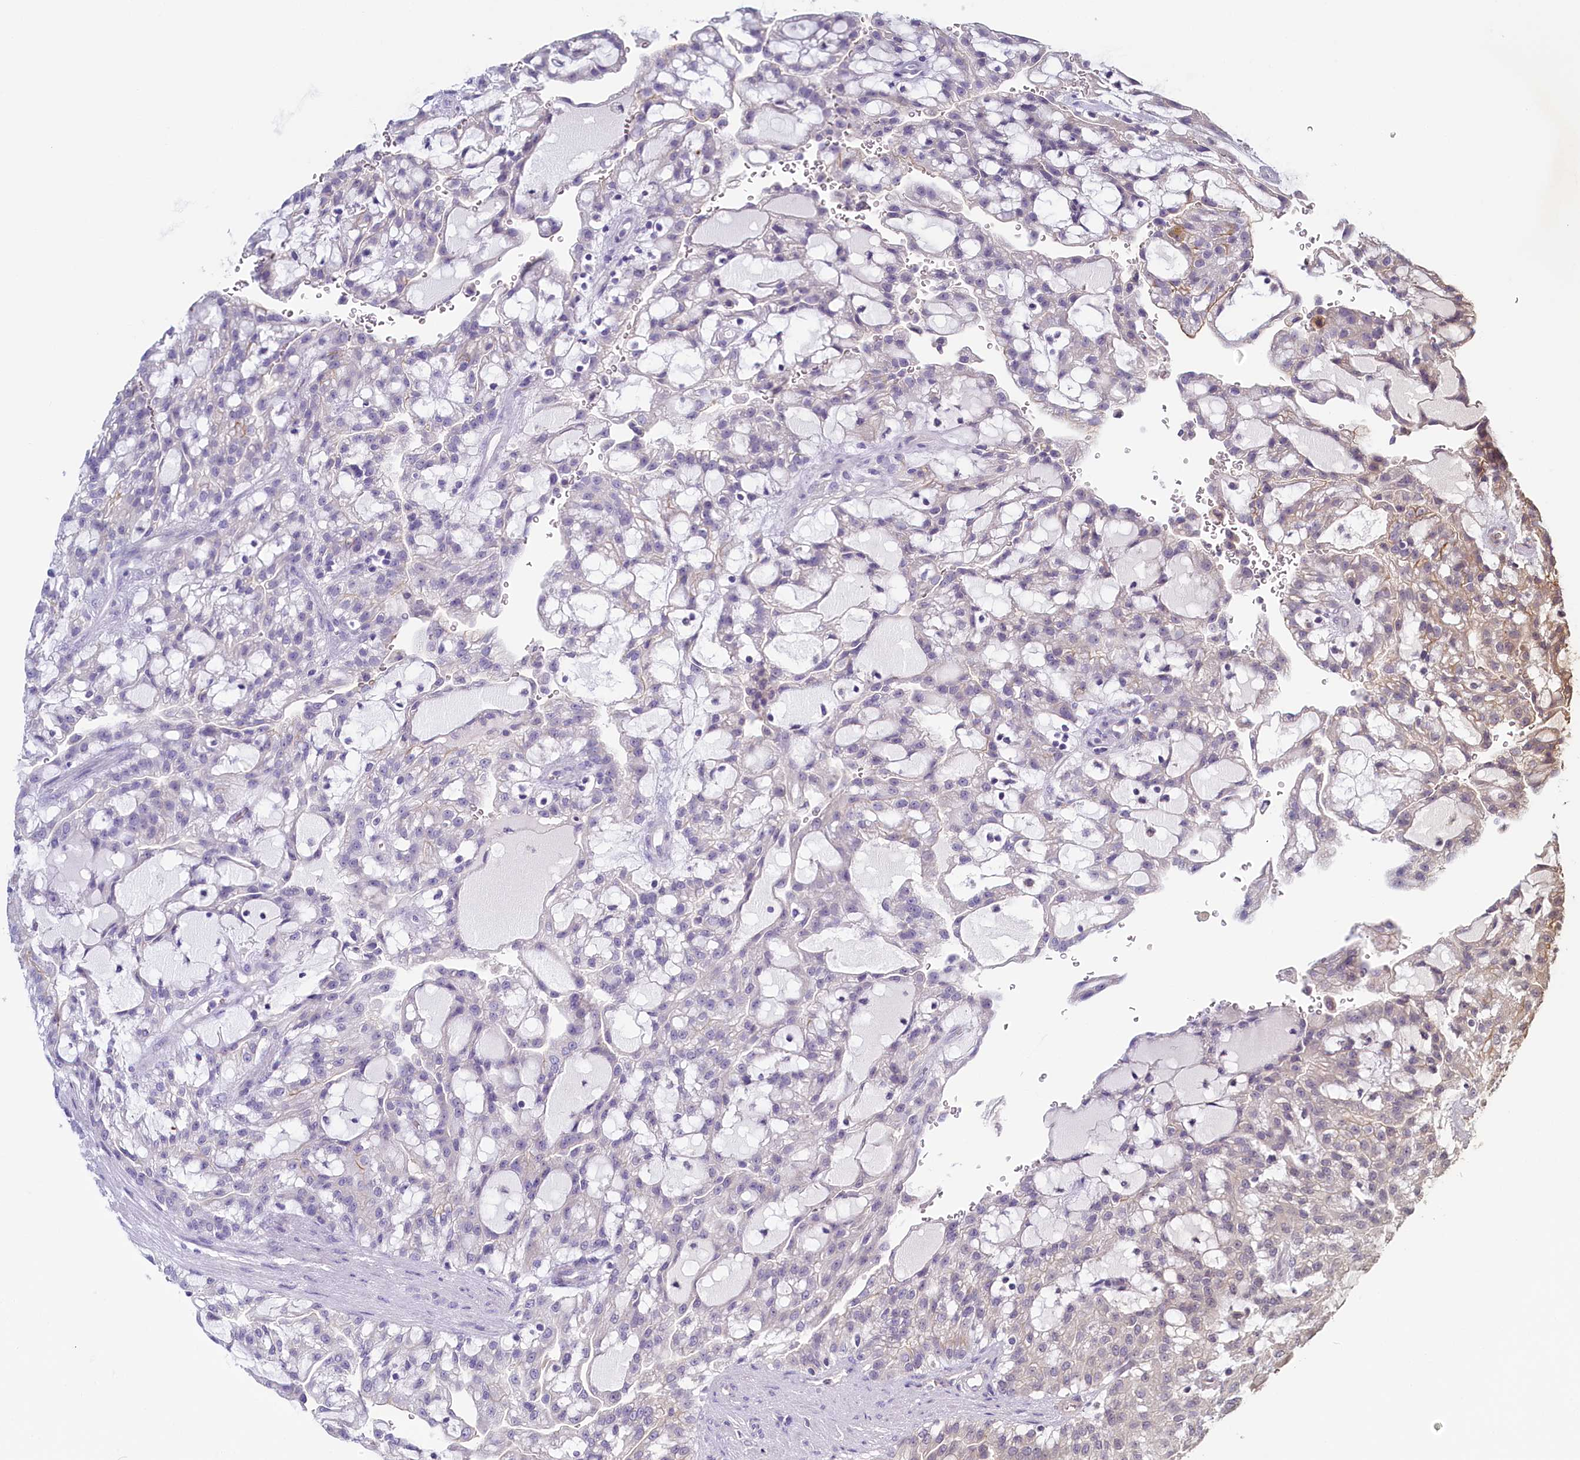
{"staining": {"intensity": "weak", "quantity": "<25%", "location": "cytoplasmic/membranous"}, "tissue": "renal cancer", "cell_type": "Tumor cells", "image_type": "cancer", "snomed": [{"axis": "morphology", "description": "Adenocarcinoma, NOS"}, {"axis": "topography", "description": "Kidney"}], "caption": "Tumor cells show no significant expression in adenocarcinoma (renal).", "gene": "PDE6D", "patient": {"sex": "male", "age": 63}}